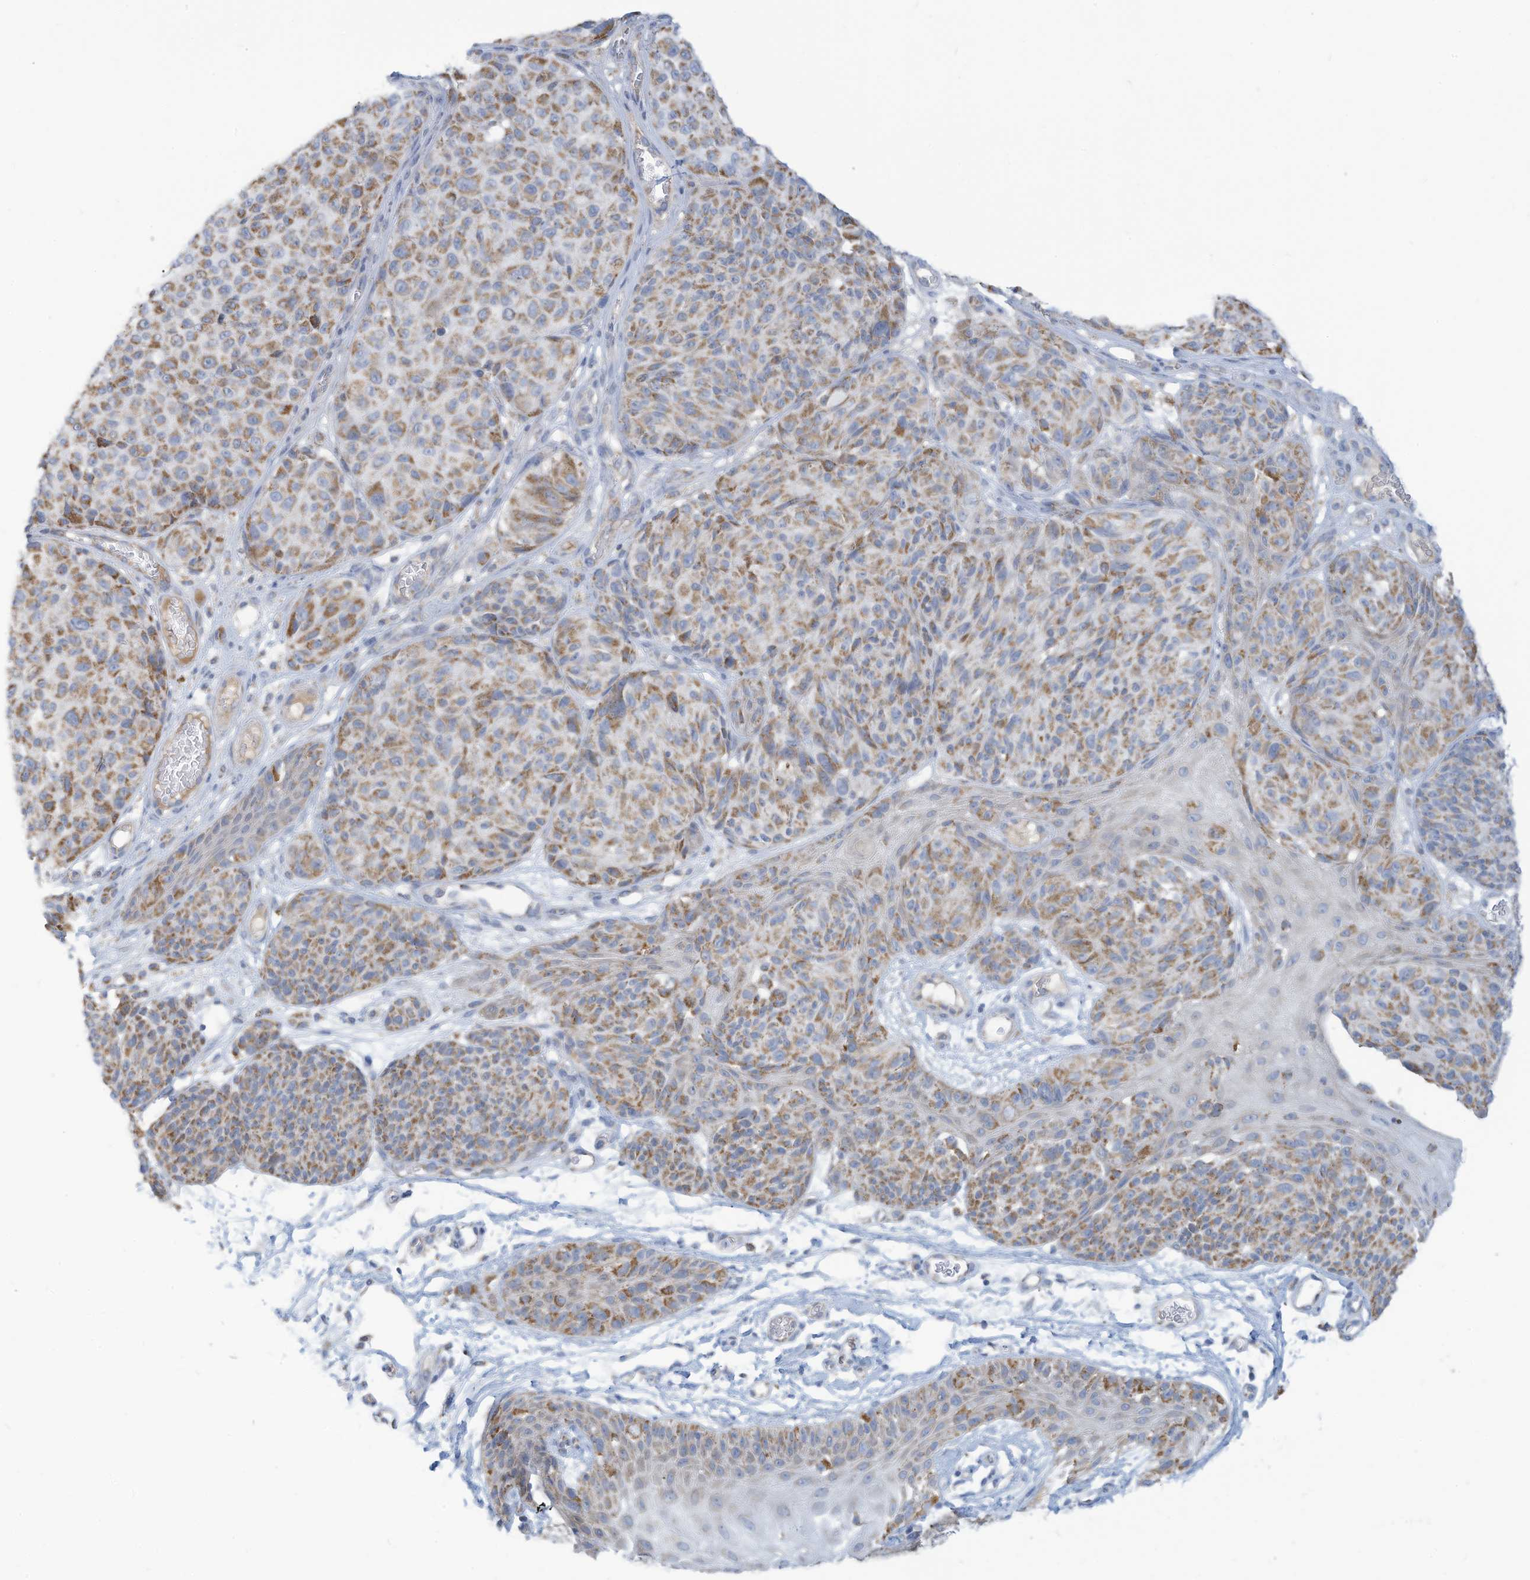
{"staining": {"intensity": "moderate", "quantity": "25%-75%", "location": "cytoplasmic/membranous"}, "tissue": "melanoma", "cell_type": "Tumor cells", "image_type": "cancer", "snomed": [{"axis": "morphology", "description": "Malignant melanoma, NOS"}, {"axis": "topography", "description": "Skin"}], "caption": "Malignant melanoma stained with a brown dye demonstrates moderate cytoplasmic/membranous positive expression in approximately 25%-75% of tumor cells.", "gene": "NLN", "patient": {"sex": "male", "age": 83}}